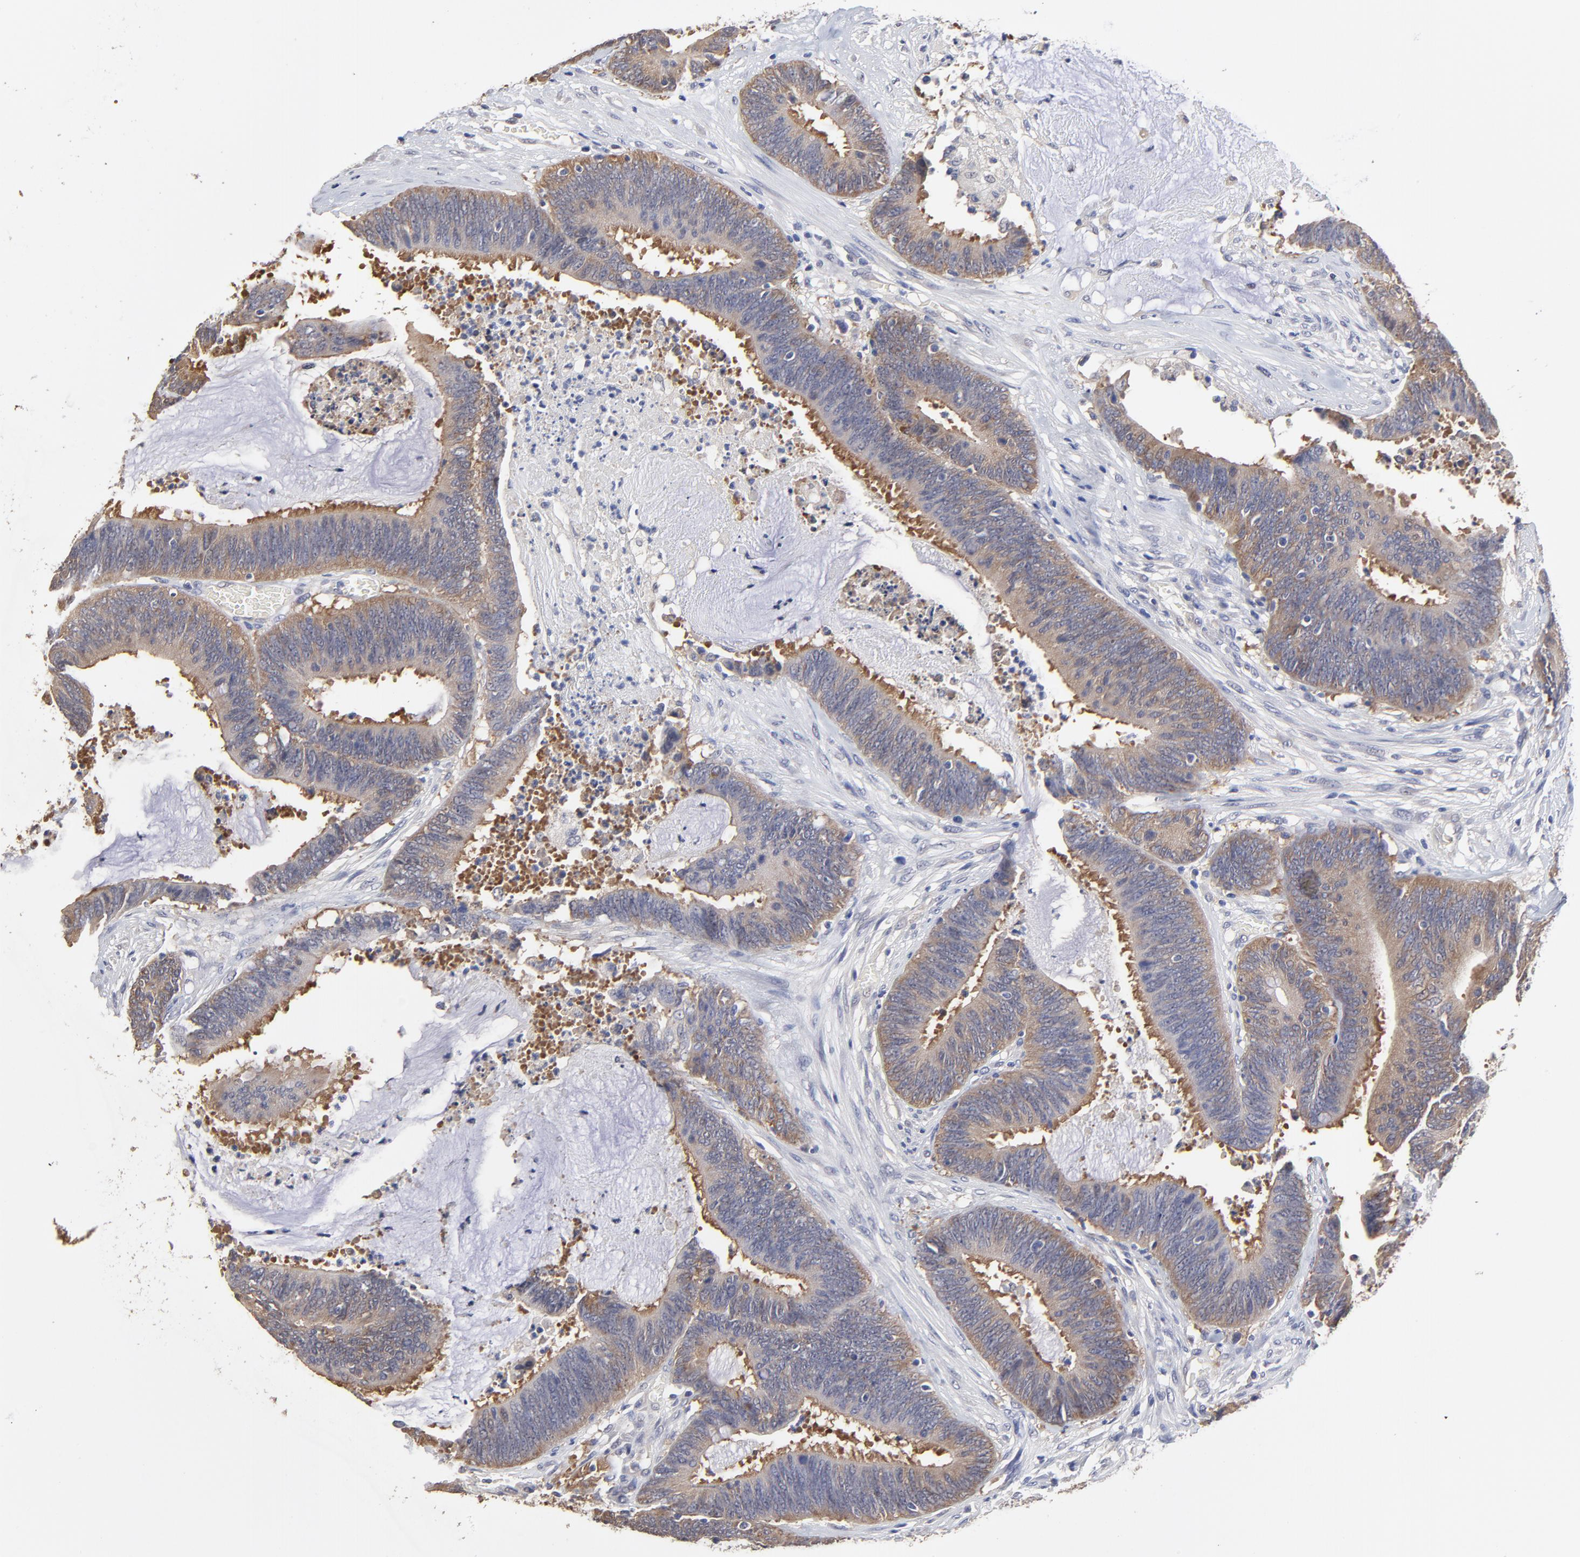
{"staining": {"intensity": "moderate", "quantity": ">75%", "location": "cytoplasmic/membranous"}, "tissue": "colorectal cancer", "cell_type": "Tumor cells", "image_type": "cancer", "snomed": [{"axis": "morphology", "description": "Adenocarcinoma, NOS"}, {"axis": "topography", "description": "Rectum"}], "caption": "Adenocarcinoma (colorectal) stained with DAB immunohistochemistry (IHC) demonstrates medium levels of moderate cytoplasmic/membranous staining in about >75% of tumor cells.", "gene": "CCT2", "patient": {"sex": "female", "age": 66}}